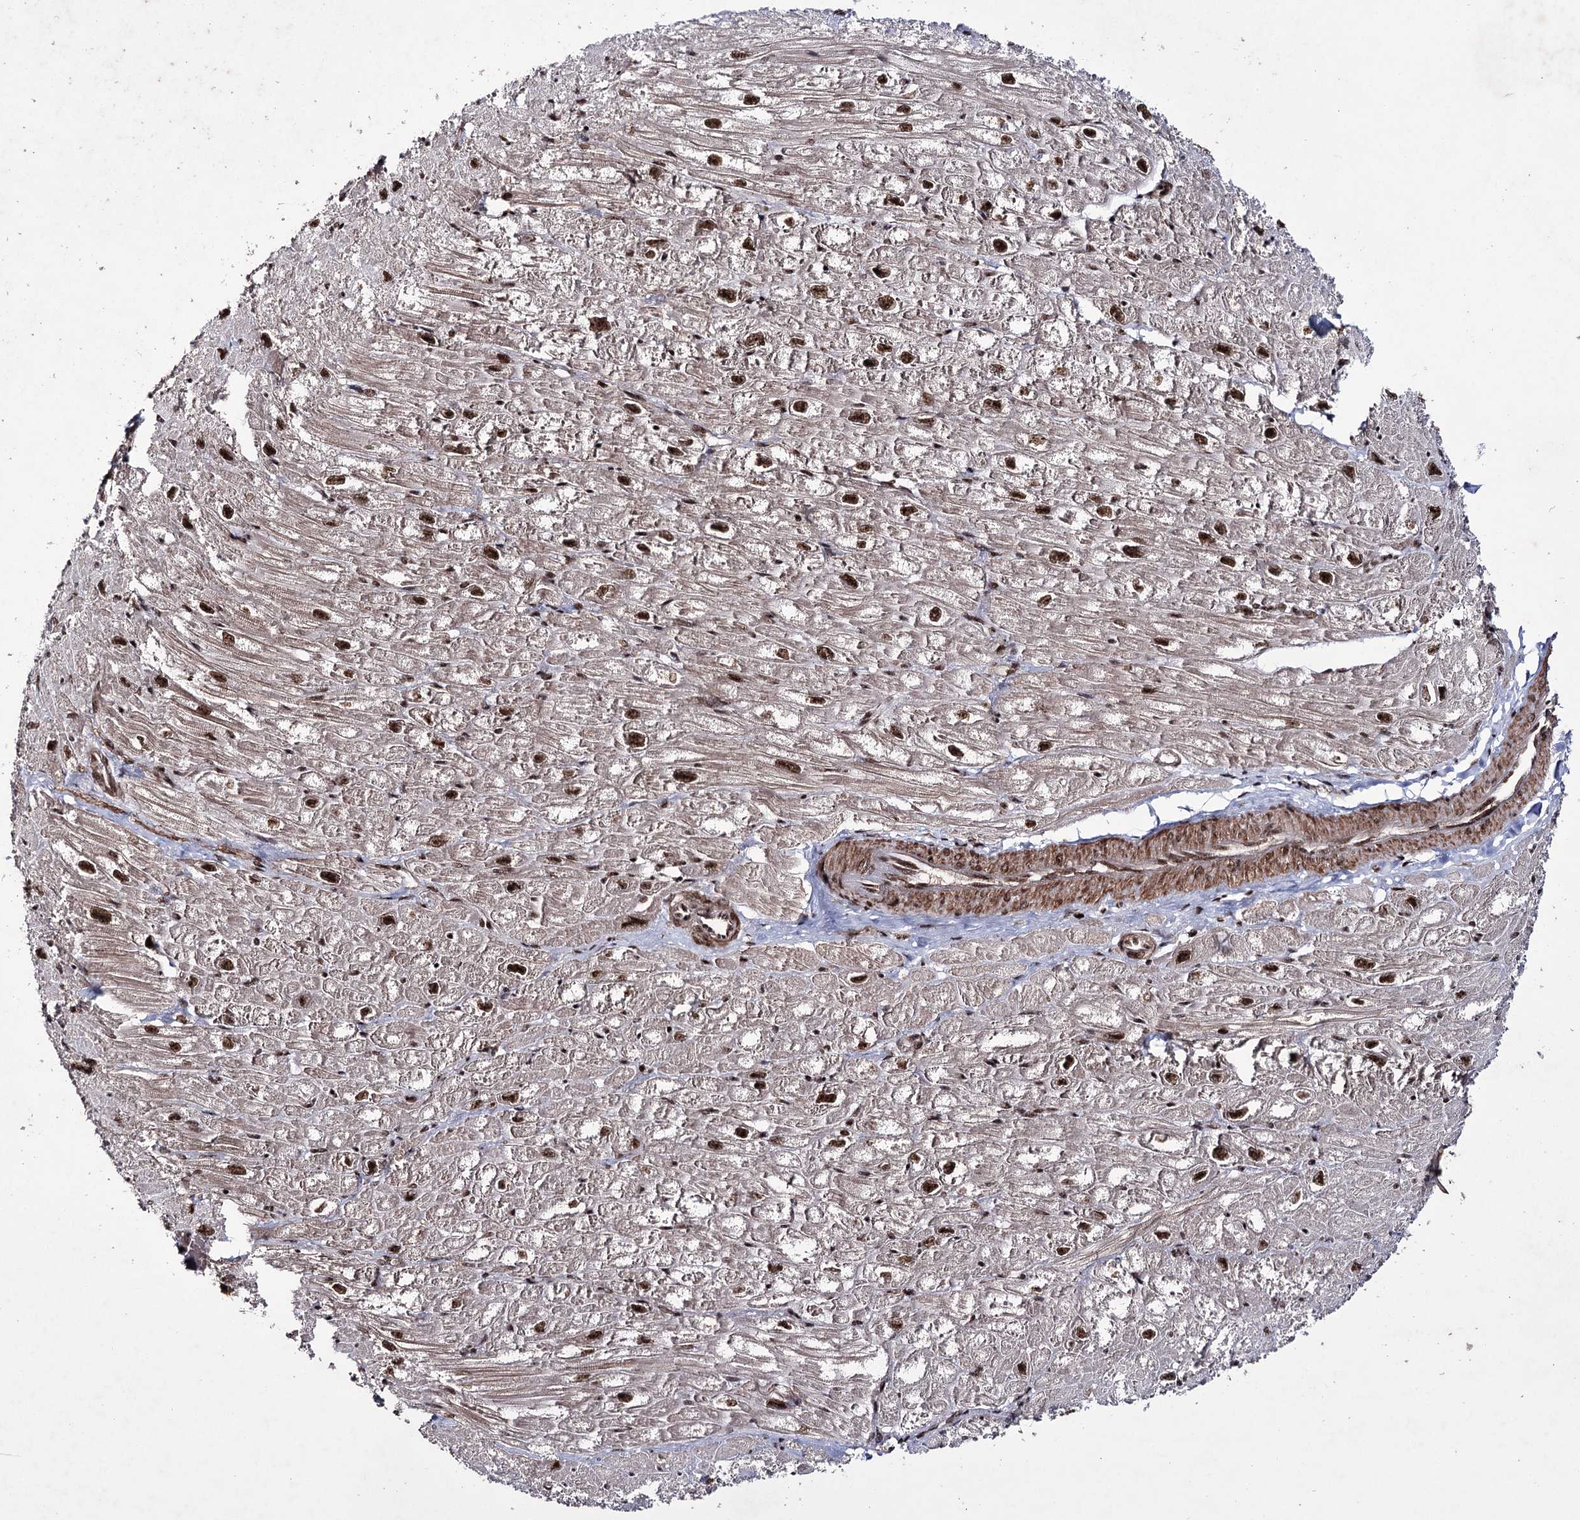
{"staining": {"intensity": "strong", "quantity": "25%-75%", "location": "nuclear"}, "tissue": "heart muscle", "cell_type": "Cardiomyocytes", "image_type": "normal", "snomed": [{"axis": "morphology", "description": "Normal tissue, NOS"}, {"axis": "topography", "description": "Heart"}], "caption": "Immunohistochemistry photomicrograph of unremarkable human heart muscle stained for a protein (brown), which displays high levels of strong nuclear staining in approximately 25%-75% of cardiomyocytes.", "gene": "PRPF40A", "patient": {"sex": "male", "age": 50}}